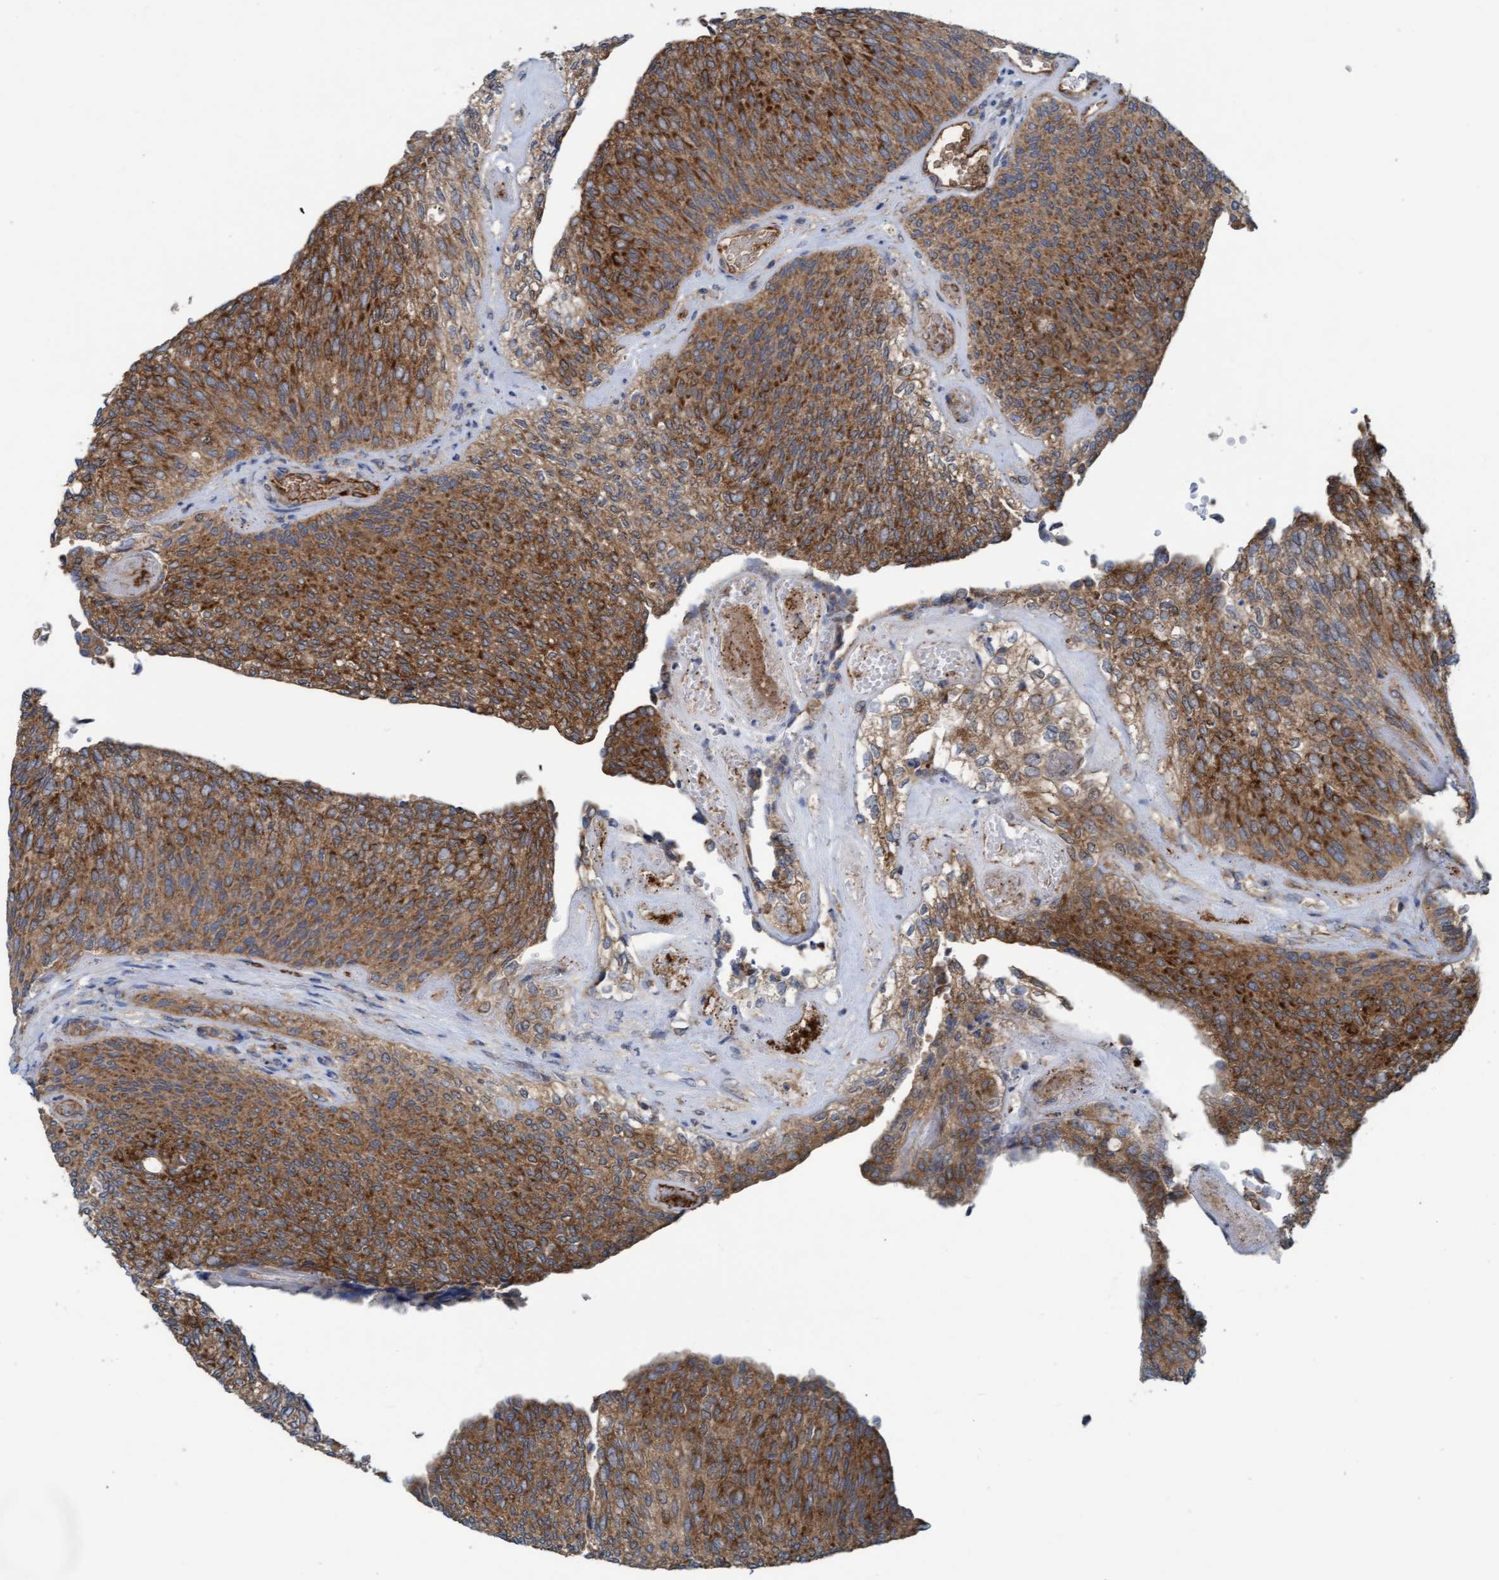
{"staining": {"intensity": "moderate", "quantity": ">75%", "location": "cytoplasmic/membranous"}, "tissue": "urothelial cancer", "cell_type": "Tumor cells", "image_type": "cancer", "snomed": [{"axis": "morphology", "description": "Urothelial carcinoma, Low grade"}, {"axis": "topography", "description": "Urinary bladder"}], "caption": "An image of urothelial cancer stained for a protein reveals moderate cytoplasmic/membranous brown staining in tumor cells. (Brightfield microscopy of DAB IHC at high magnification).", "gene": "LRSAM1", "patient": {"sex": "female", "age": 79}}